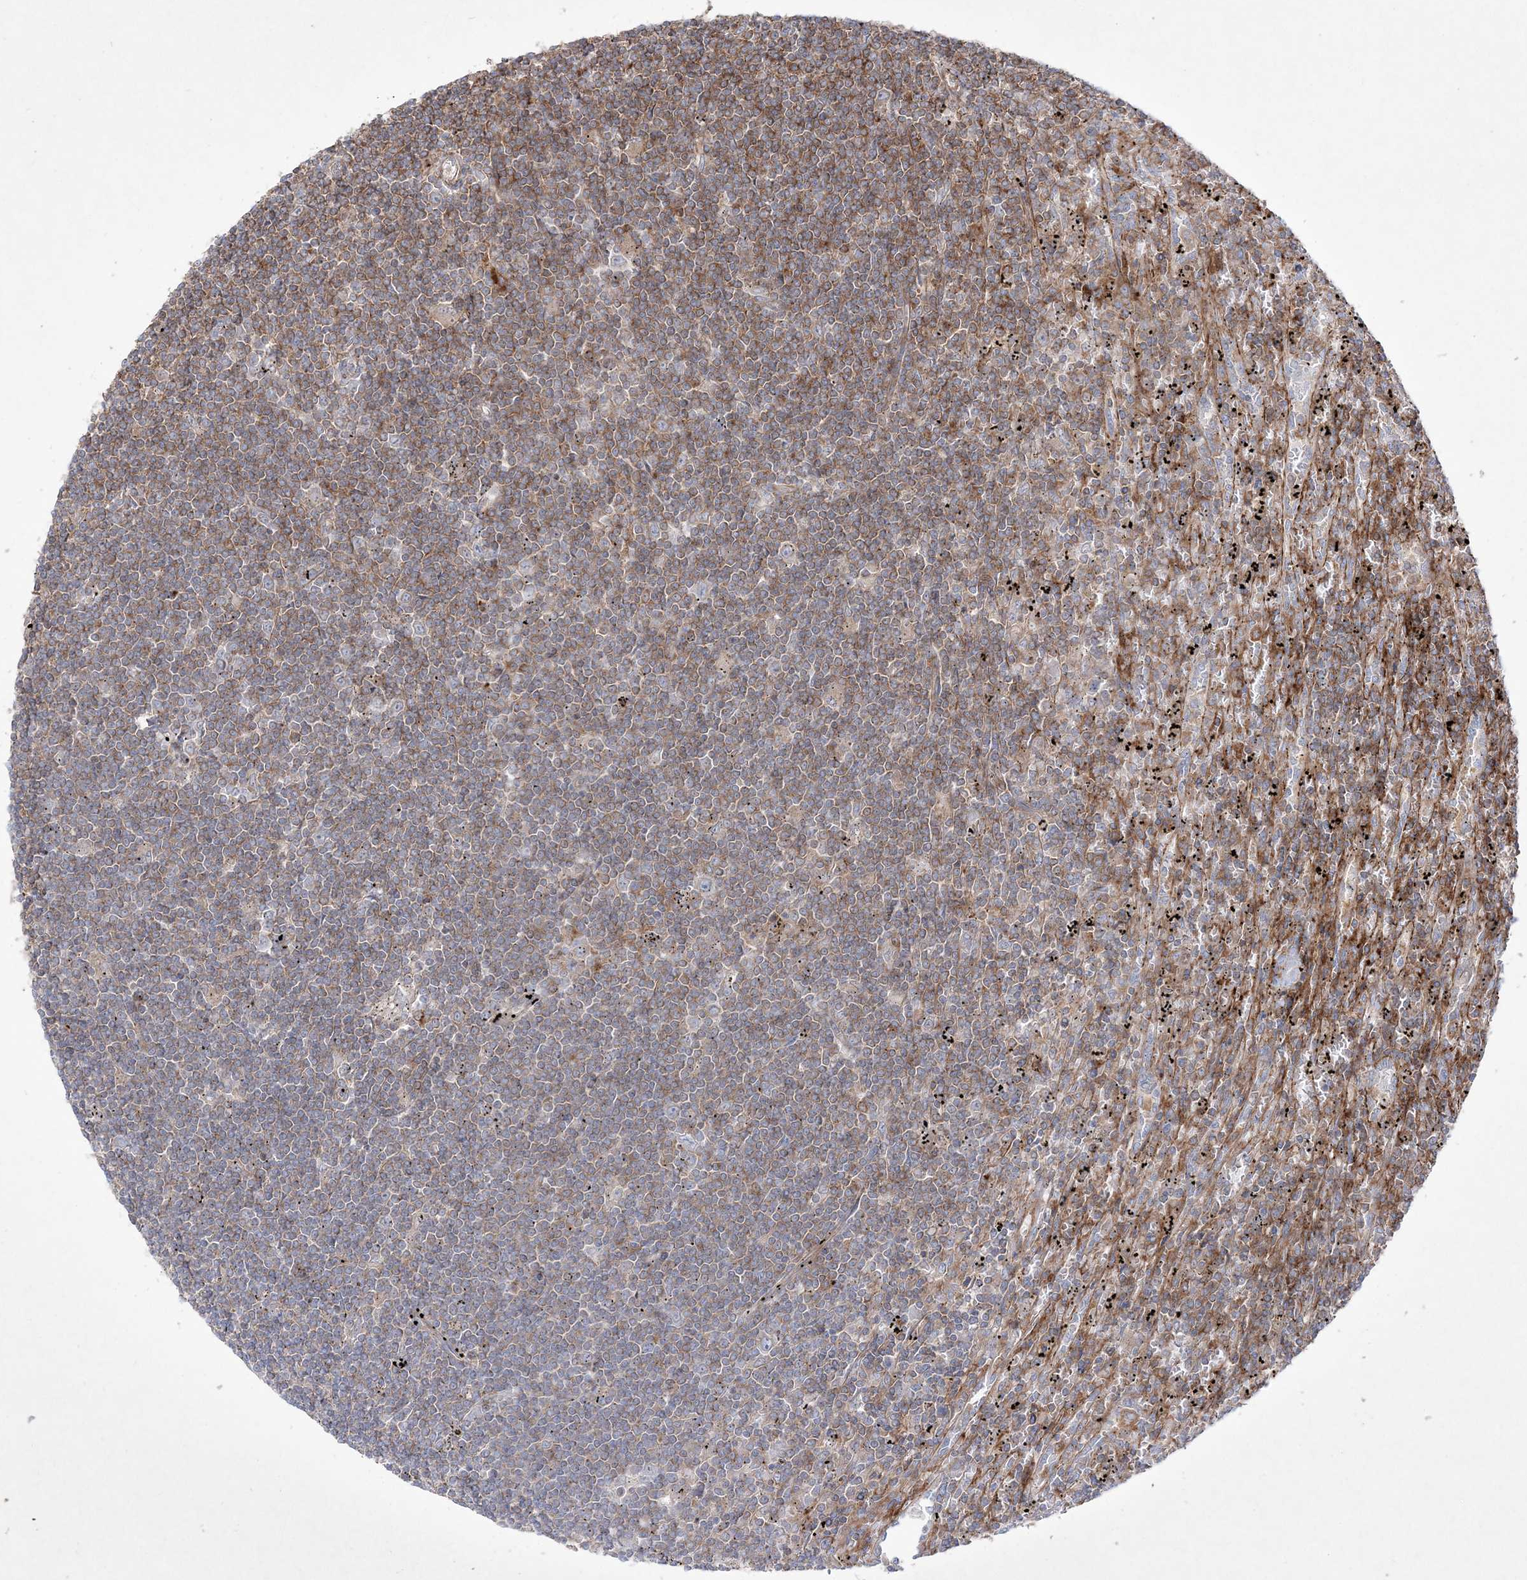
{"staining": {"intensity": "weak", "quantity": "25%-75%", "location": "cytoplasmic/membranous"}, "tissue": "lymphoma", "cell_type": "Tumor cells", "image_type": "cancer", "snomed": [{"axis": "morphology", "description": "Malignant lymphoma, non-Hodgkin's type, Low grade"}, {"axis": "topography", "description": "Spleen"}], "caption": "Malignant lymphoma, non-Hodgkin's type (low-grade) tissue shows weak cytoplasmic/membranous staining in about 25%-75% of tumor cells (Stains: DAB (3,3'-diaminobenzidine) in brown, nuclei in blue, Microscopy: brightfield microscopy at high magnification).", "gene": "RICTOR", "patient": {"sex": "male", "age": 76}}